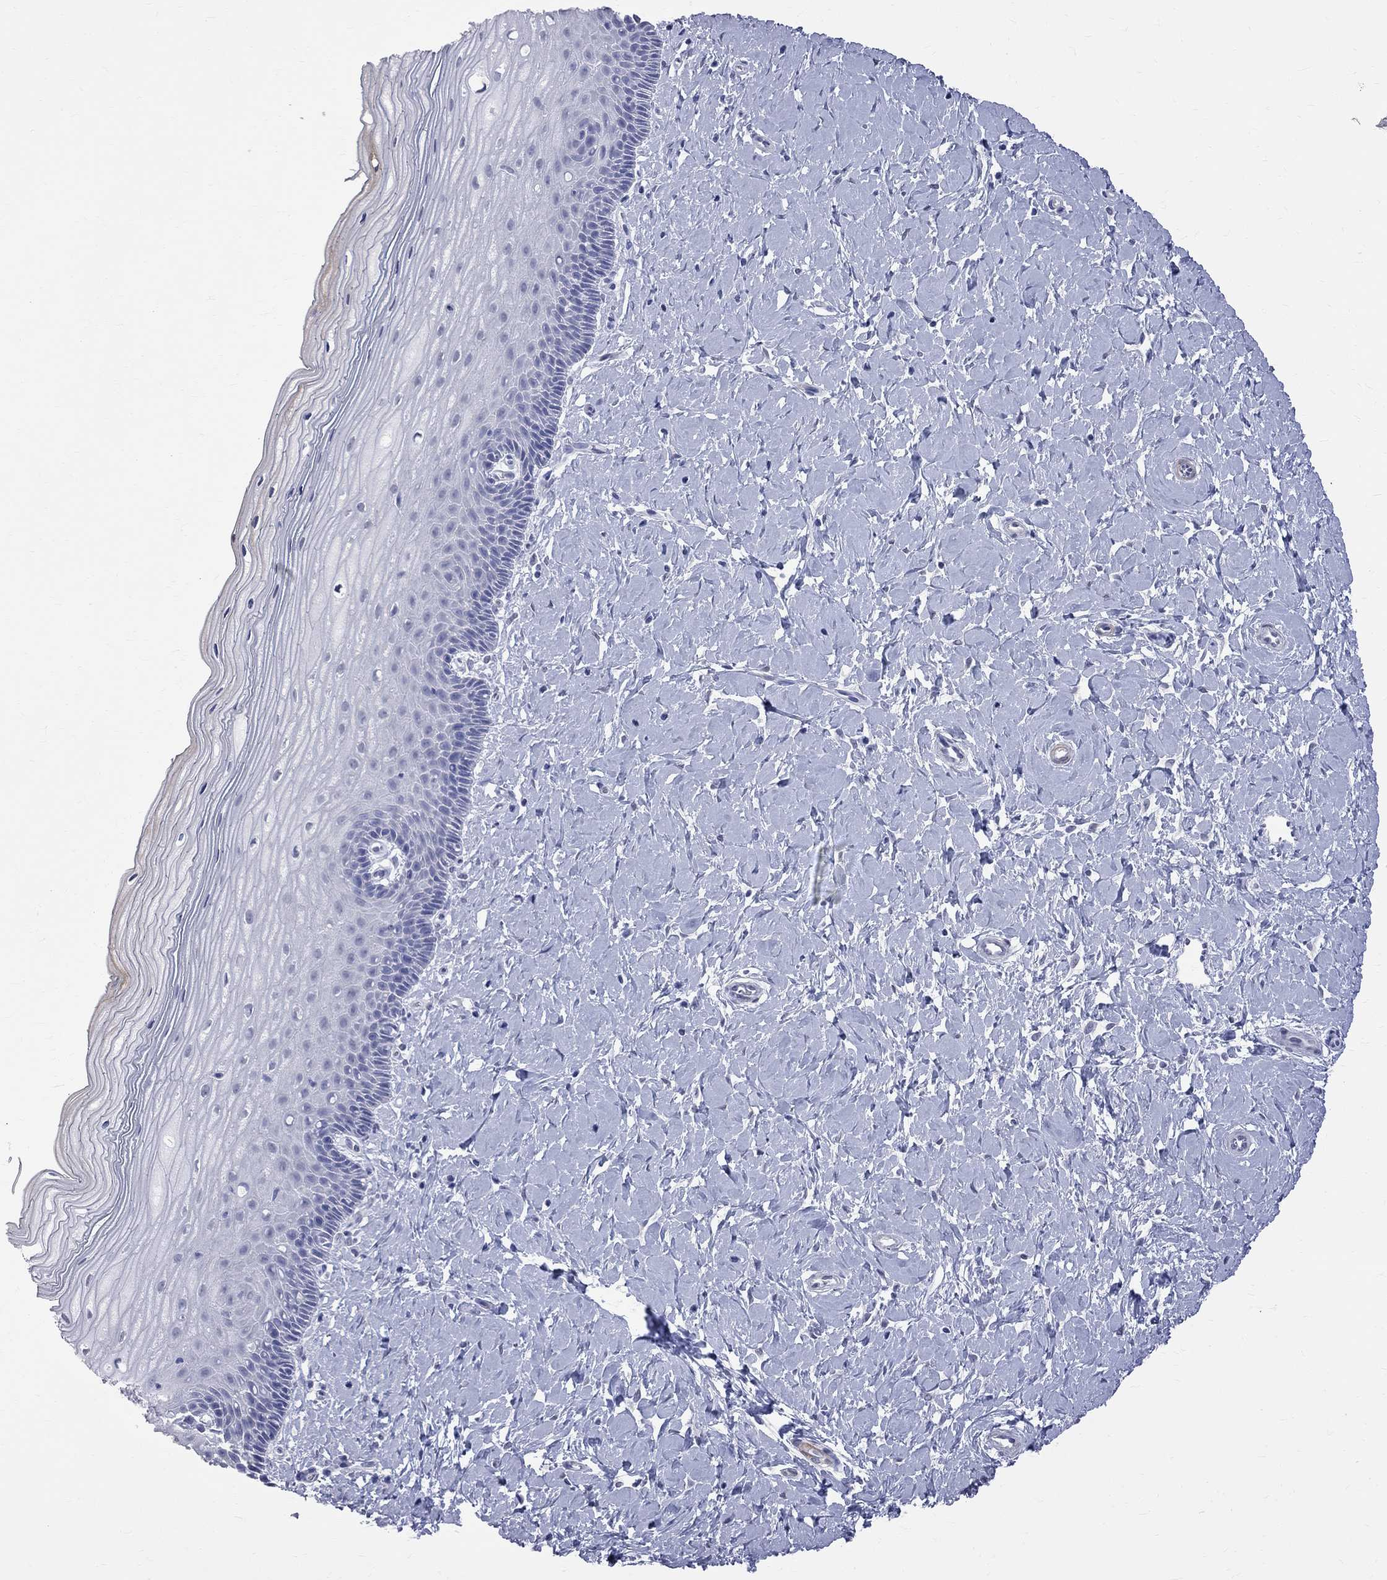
{"staining": {"intensity": "strong", "quantity": ">75%", "location": "cytoplasmic/membranous"}, "tissue": "cervix", "cell_type": "Glandular cells", "image_type": "normal", "snomed": [{"axis": "morphology", "description": "Normal tissue, NOS"}, {"axis": "topography", "description": "Cervix"}], "caption": "Immunohistochemistry (IHC) (DAB (3,3'-diaminobenzidine)) staining of benign cervix displays strong cytoplasmic/membranous protein staining in about >75% of glandular cells.", "gene": "BPIFB1", "patient": {"sex": "female", "age": 37}}